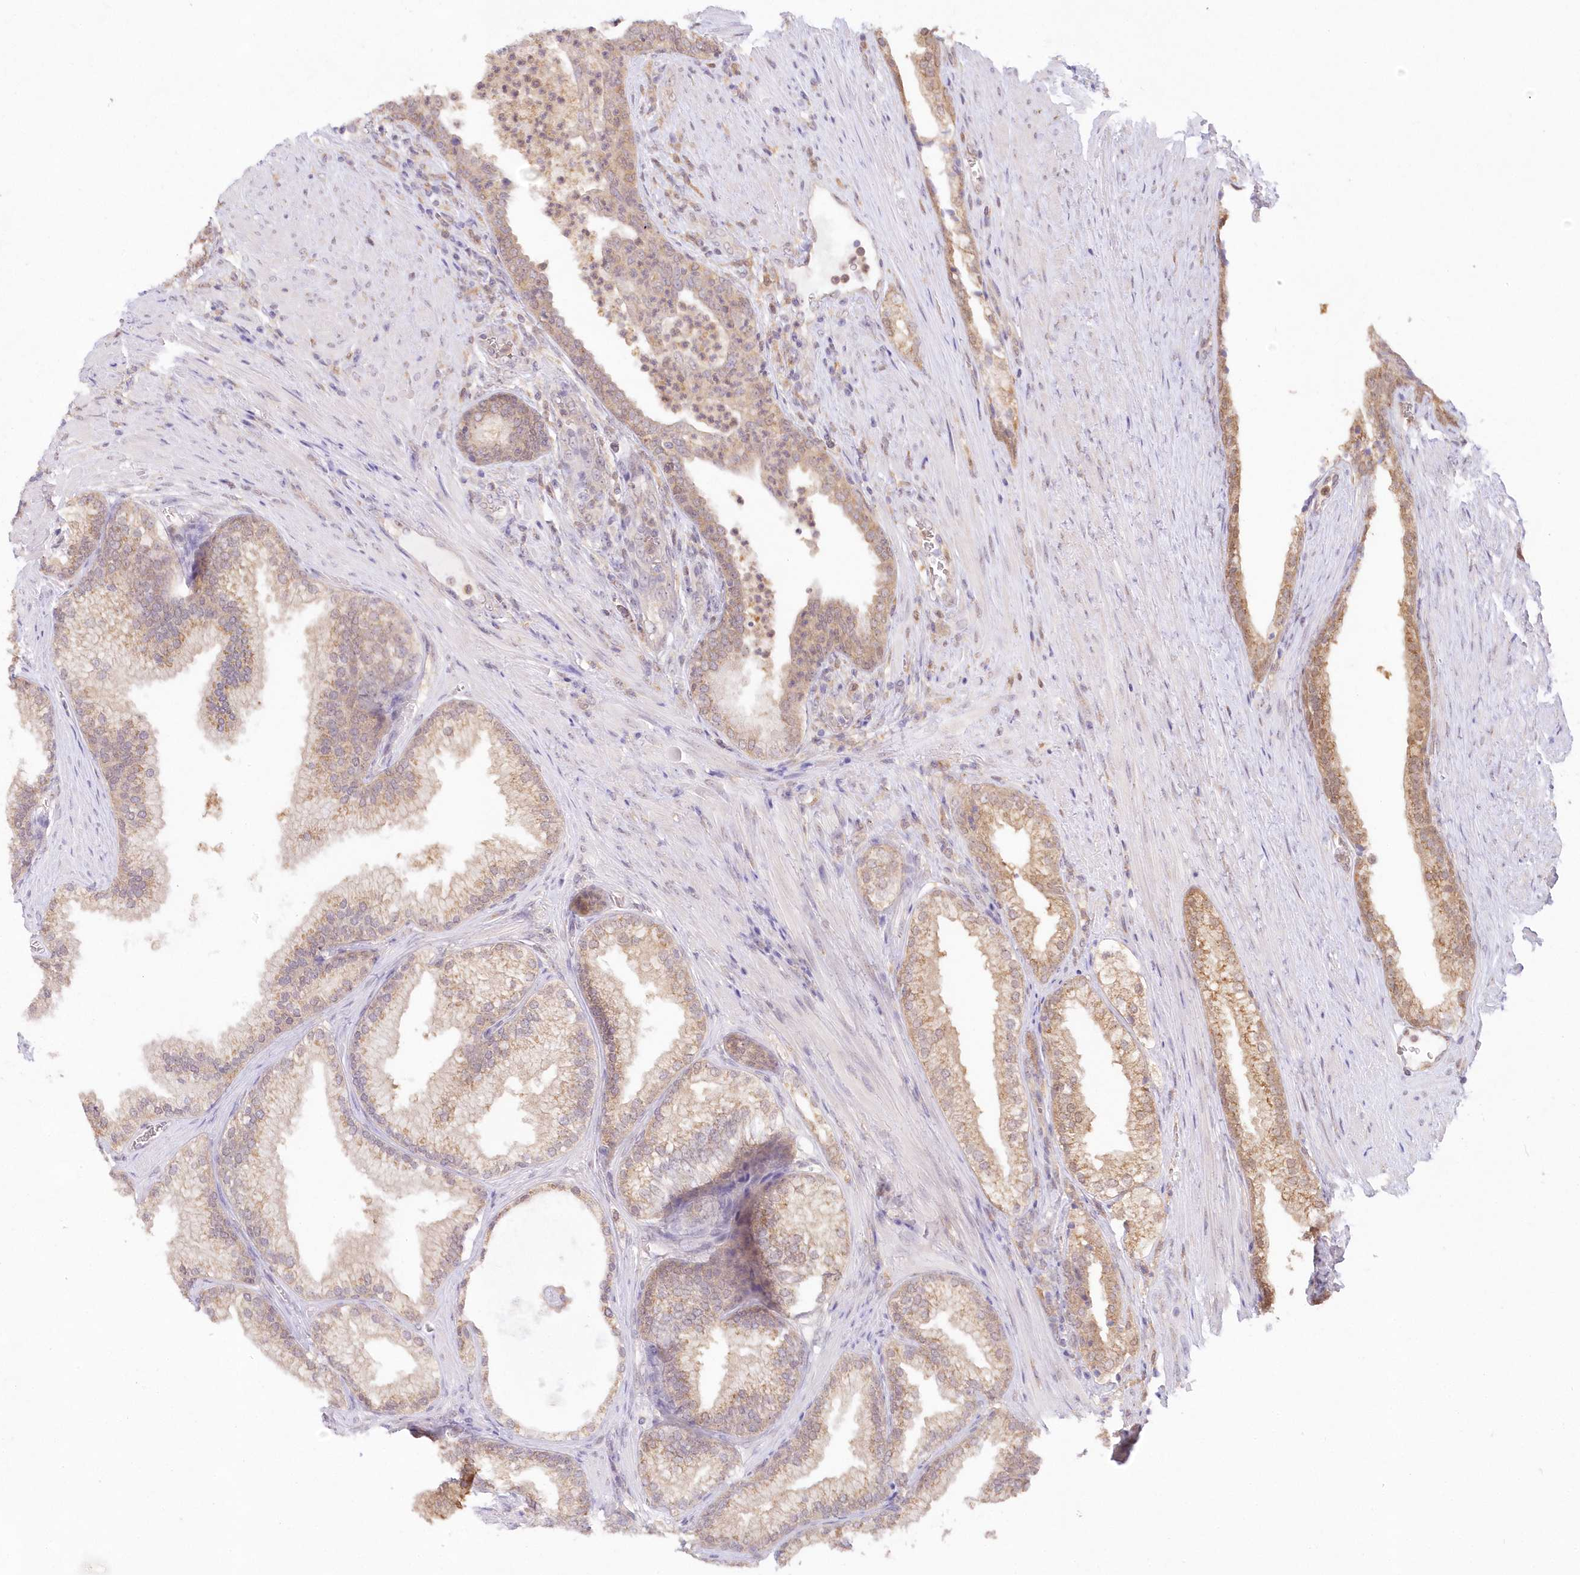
{"staining": {"intensity": "moderate", "quantity": ">75%", "location": "cytoplasmic/membranous,nuclear"}, "tissue": "prostate", "cell_type": "Glandular cells", "image_type": "normal", "snomed": [{"axis": "morphology", "description": "Normal tissue, NOS"}, {"axis": "topography", "description": "Prostate"}], "caption": "DAB immunohistochemical staining of normal human prostate reveals moderate cytoplasmic/membranous,nuclear protein staining in approximately >75% of glandular cells. Ihc stains the protein in brown and the nuclei are stained blue.", "gene": "RNPEP", "patient": {"sex": "male", "age": 76}}